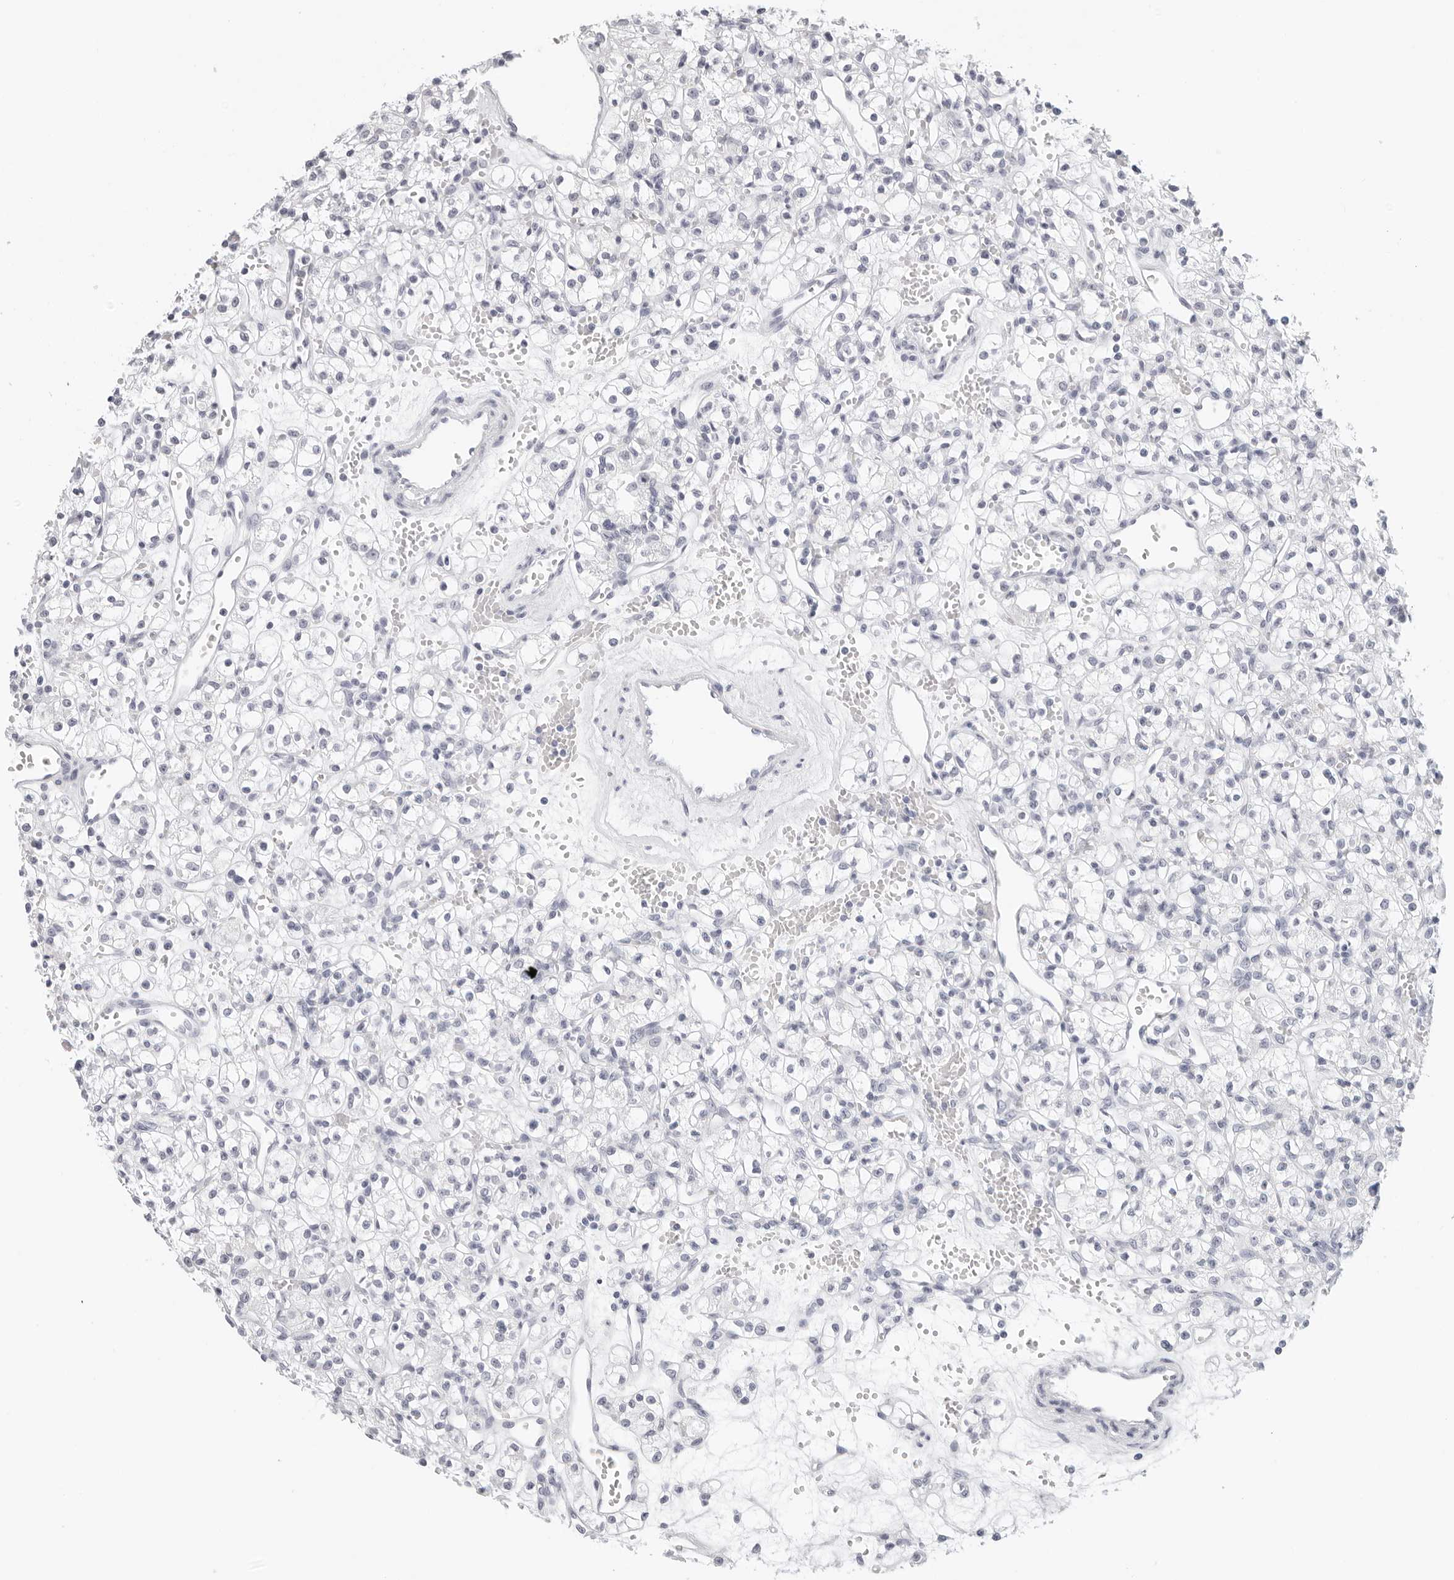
{"staining": {"intensity": "negative", "quantity": "none", "location": "none"}, "tissue": "renal cancer", "cell_type": "Tumor cells", "image_type": "cancer", "snomed": [{"axis": "morphology", "description": "Adenocarcinoma, NOS"}, {"axis": "topography", "description": "Kidney"}], "caption": "There is no significant positivity in tumor cells of adenocarcinoma (renal).", "gene": "AGMAT", "patient": {"sex": "female", "age": 59}}